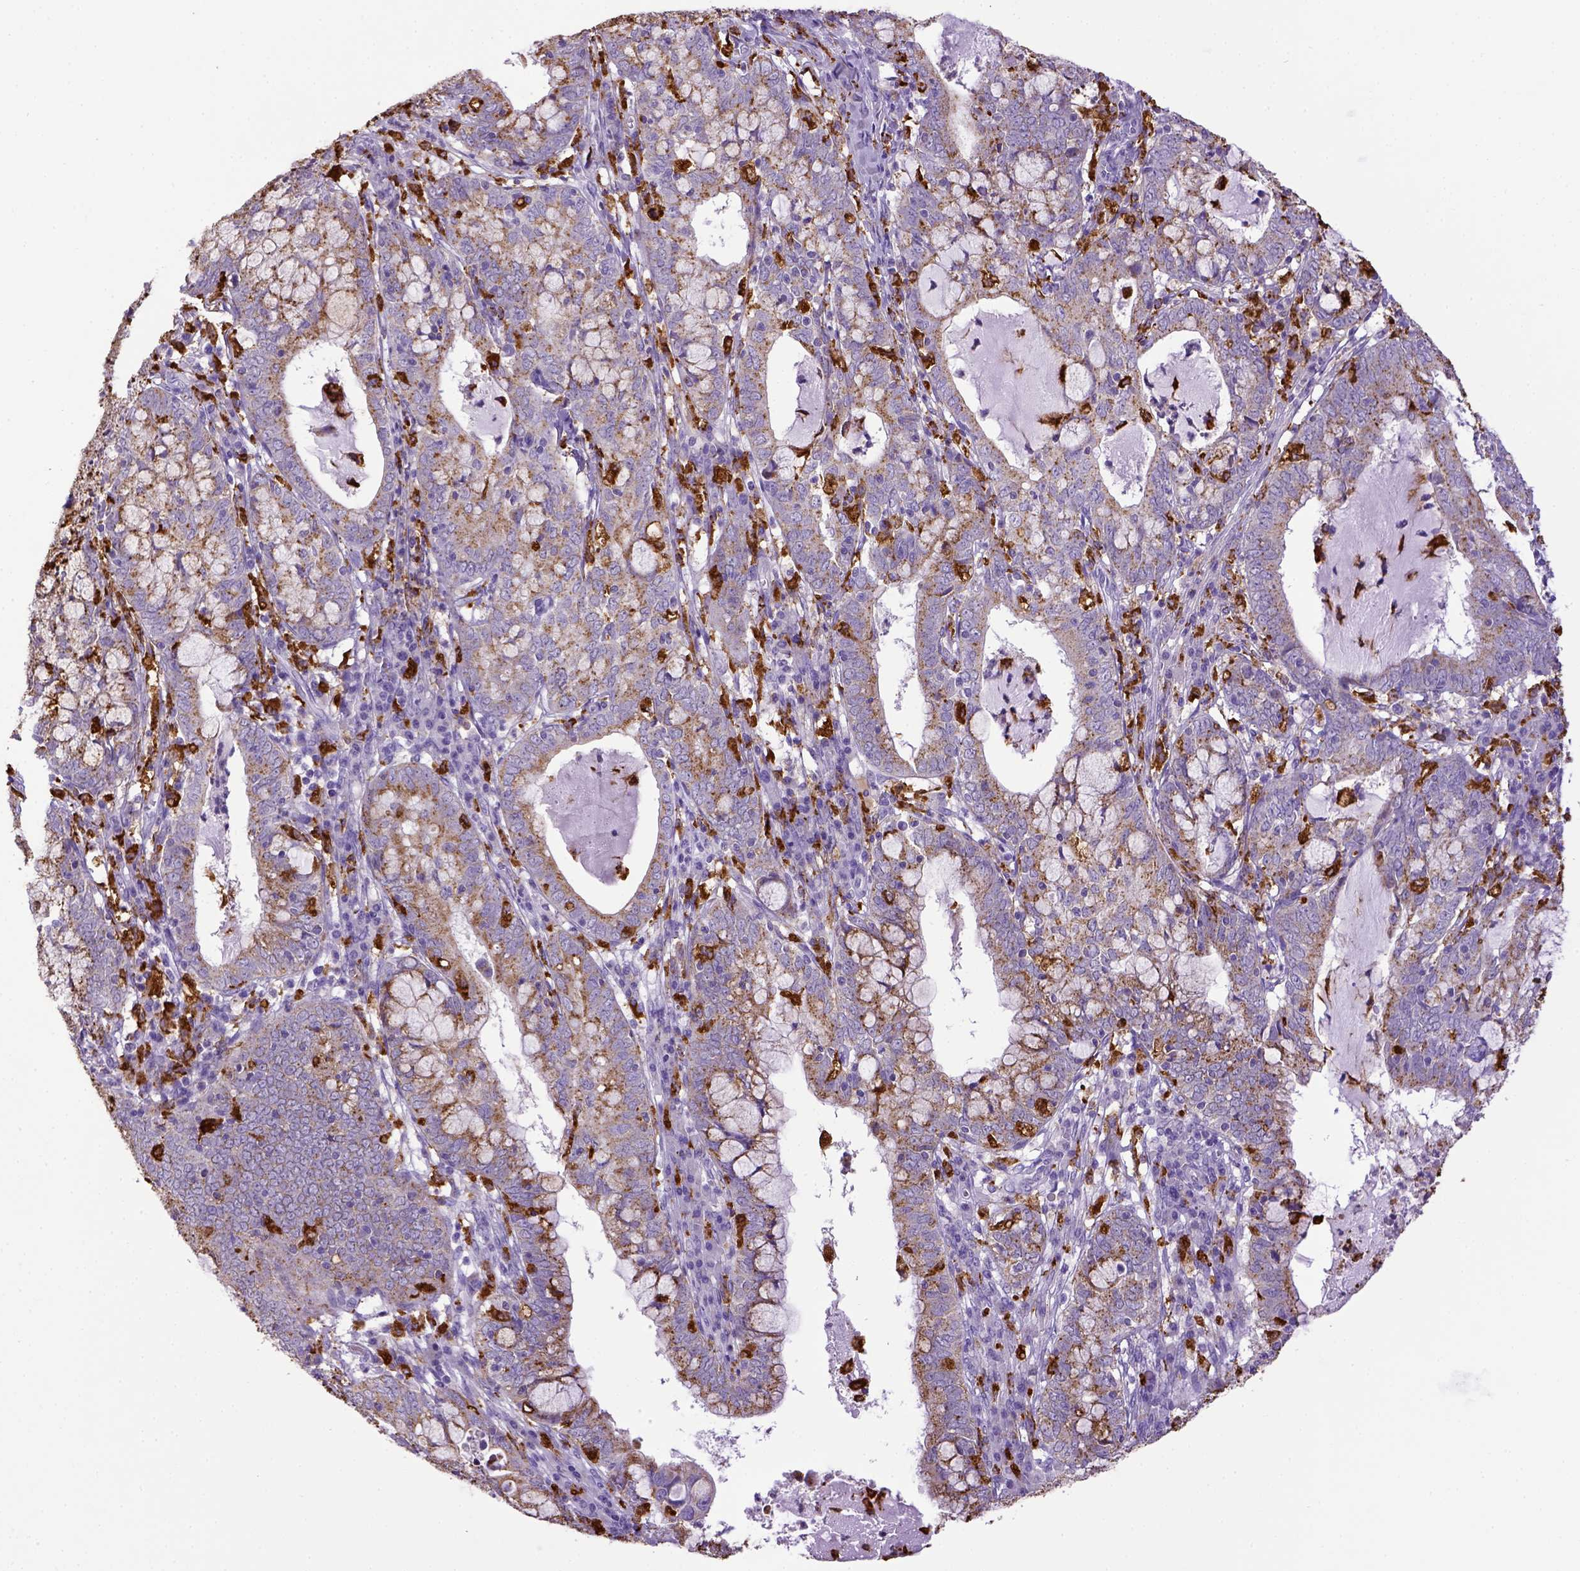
{"staining": {"intensity": "negative", "quantity": "none", "location": "none"}, "tissue": "cervical cancer", "cell_type": "Tumor cells", "image_type": "cancer", "snomed": [{"axis": "morphology", "description": "Adenocarcinoma, NOS"}, {"axis": "topography", "description": "Cervix"}], "caption": "A high-resolution histopathology image shows immunohistochemistry staining of cervical cancer, which displays no significant staining in tumor cells.", "gene": "CD68", "patient": {"sex": "female", "age": 40}}